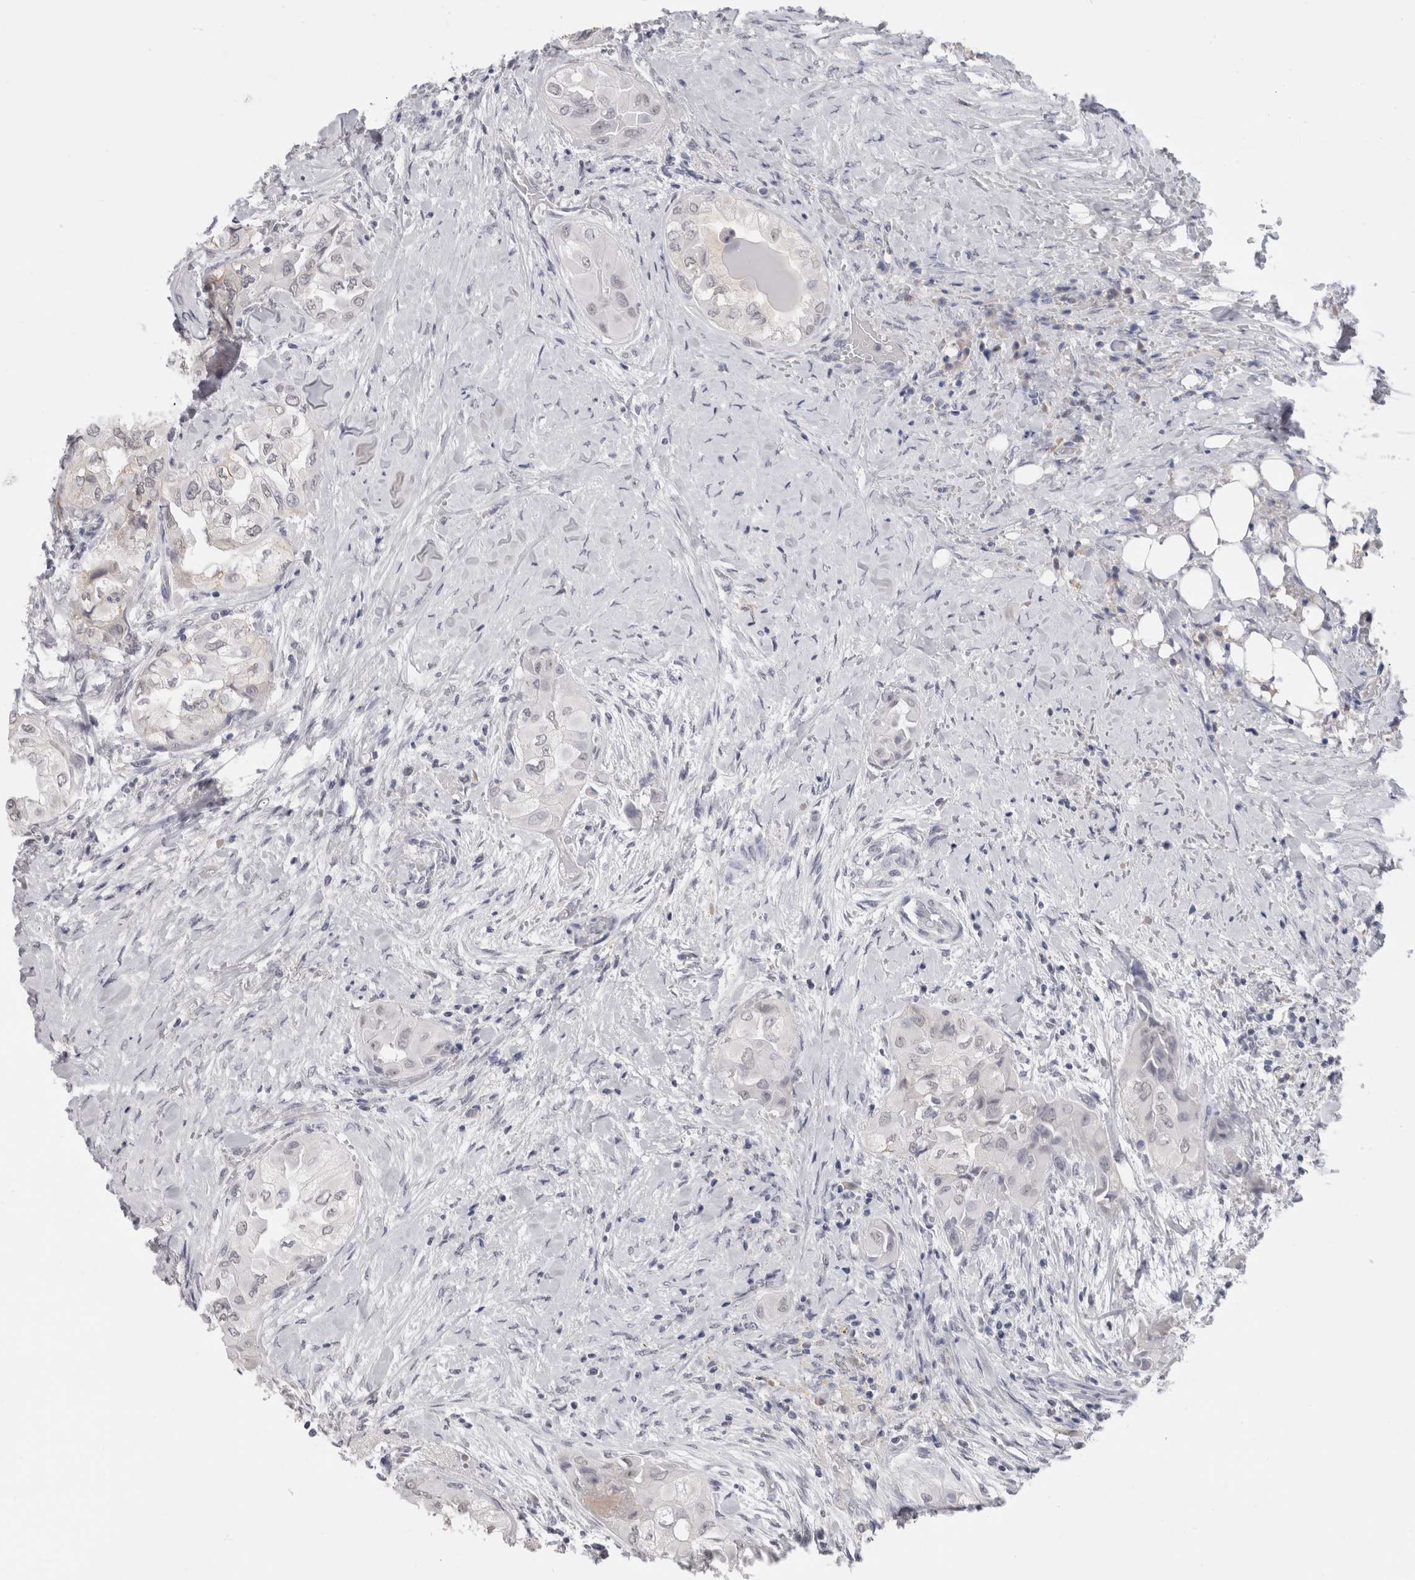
{"staining": {"intensity": "negative", "quantity": "none", "location": "none"}, "tissue": "thyroid cancer", "cell_type": "Tumor cells", "image_type": "cancer", "snomed": [{"axis": "morphology", "description": "Papillary adenocarcinoma, NOS"}, {"axis": "topography", "description": "Thyroid gland"}], "caption": "Thyroid cancer (papillary adenocarcinoma) was stained to show a protein in brown. There is no significant staining in tumor cells.", "gene": "CADM3", "patient": {"sex": "female", "age": 59}}